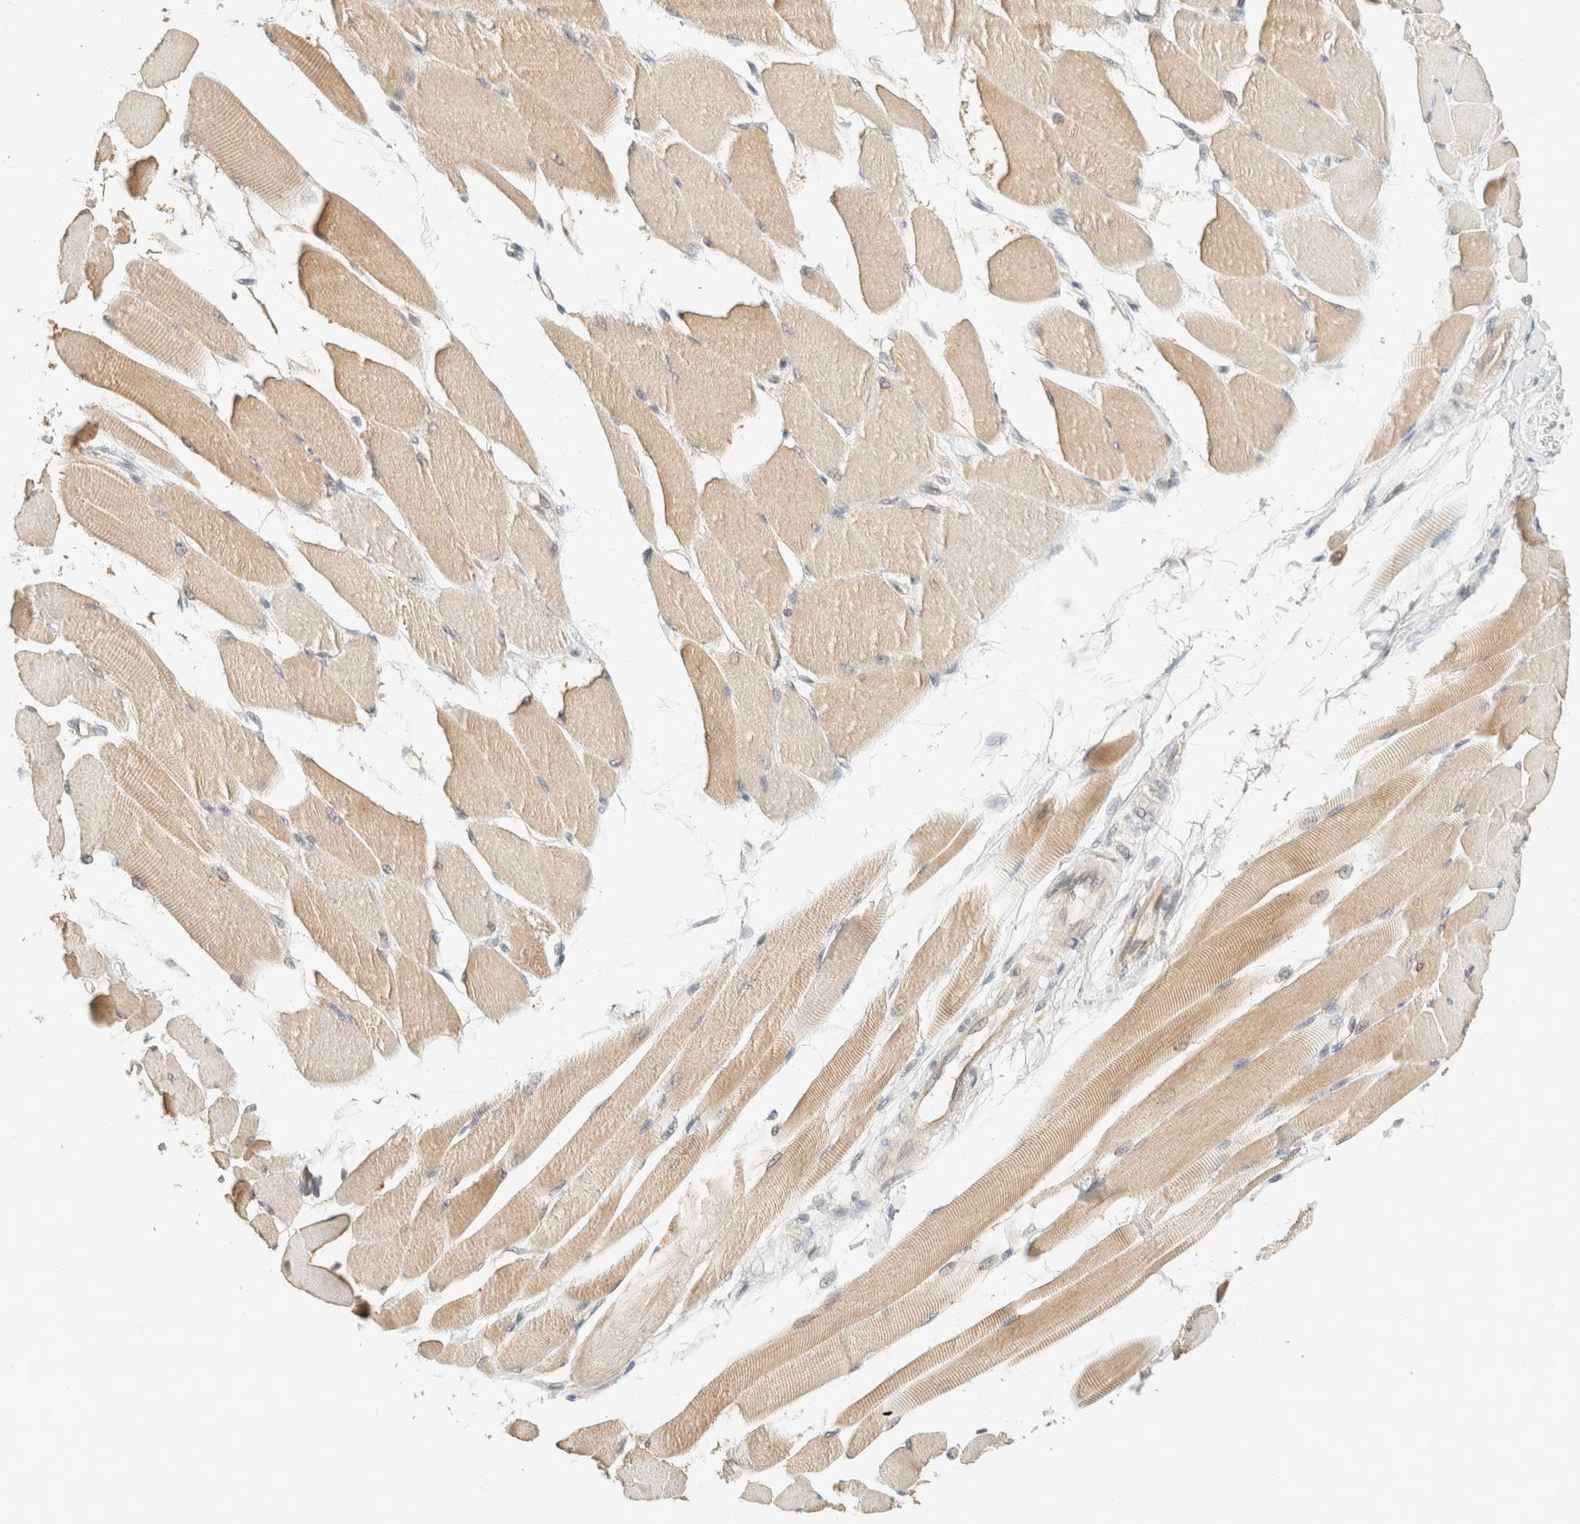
{"staining": {"intensity": "moderate", "quantity": "25%-75%", "location": "cytoplasmic/membranous"}, "tissue": "skeletal muscle", "cell_type": "Myocytes", "image_type": "normal", "snomed": [{"axis": "morphology", "description": "Normal tissue, NOS"}, {"axis": "topography", "description": "Skeletal muscle"}, {"axis": "topography", "description": "Peripheral nerve tissue"}], "caption": "Unremarkable skeletal muscle demonstrates moderate cytoplasmic/membranous staining in approximately 25%-75% of myocytes, visualized by immunohistochemistry. (brown staining indicates protein expression, while blue staining denotes nuclei).", "gene": "TACC1", "patient": {"sex": "female", "age": 84}}